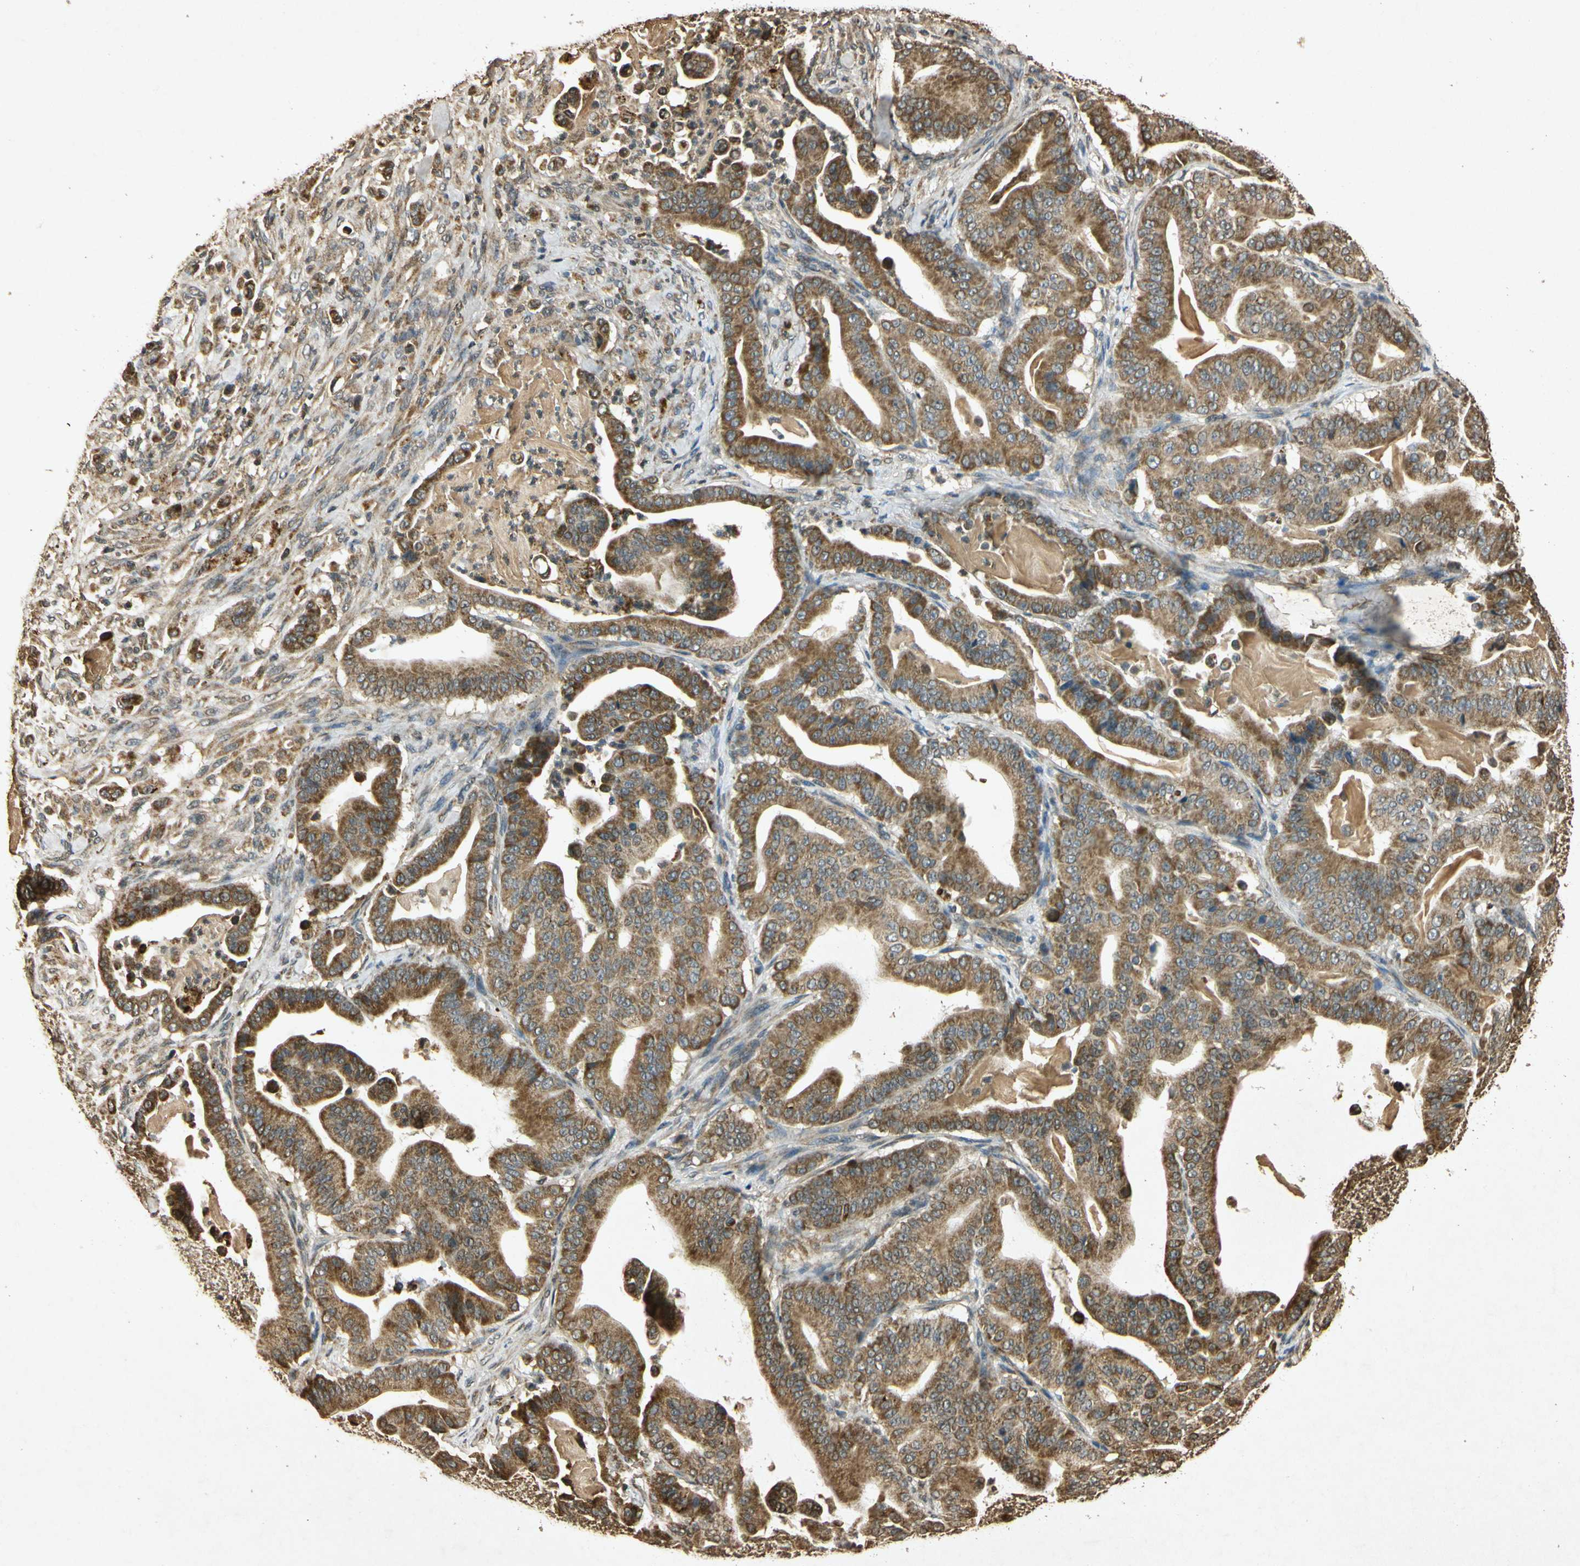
{"staining": {"intensity": "moderate", "quantity": ">75%", "location": "cytoplasmic/membranous"}, "tissue": "pancreatic cancer", "cell_type": "Tumor cells", "image_type": "cancer", "snomed": [{"axis": "morphology", "description": "Adenocarcinoma, NOS"}, {"axis": "topography", "description": "Pancreas"}], "caption": "Moderate cytoplasmic/membranous expression is seen in approximately >75% of tumor cells in pancreatic cancer. (IHC, brightfield microscopy, high magnification).", "gene": "PRDX3", "patient": {"sex": "male", "age": 63}}